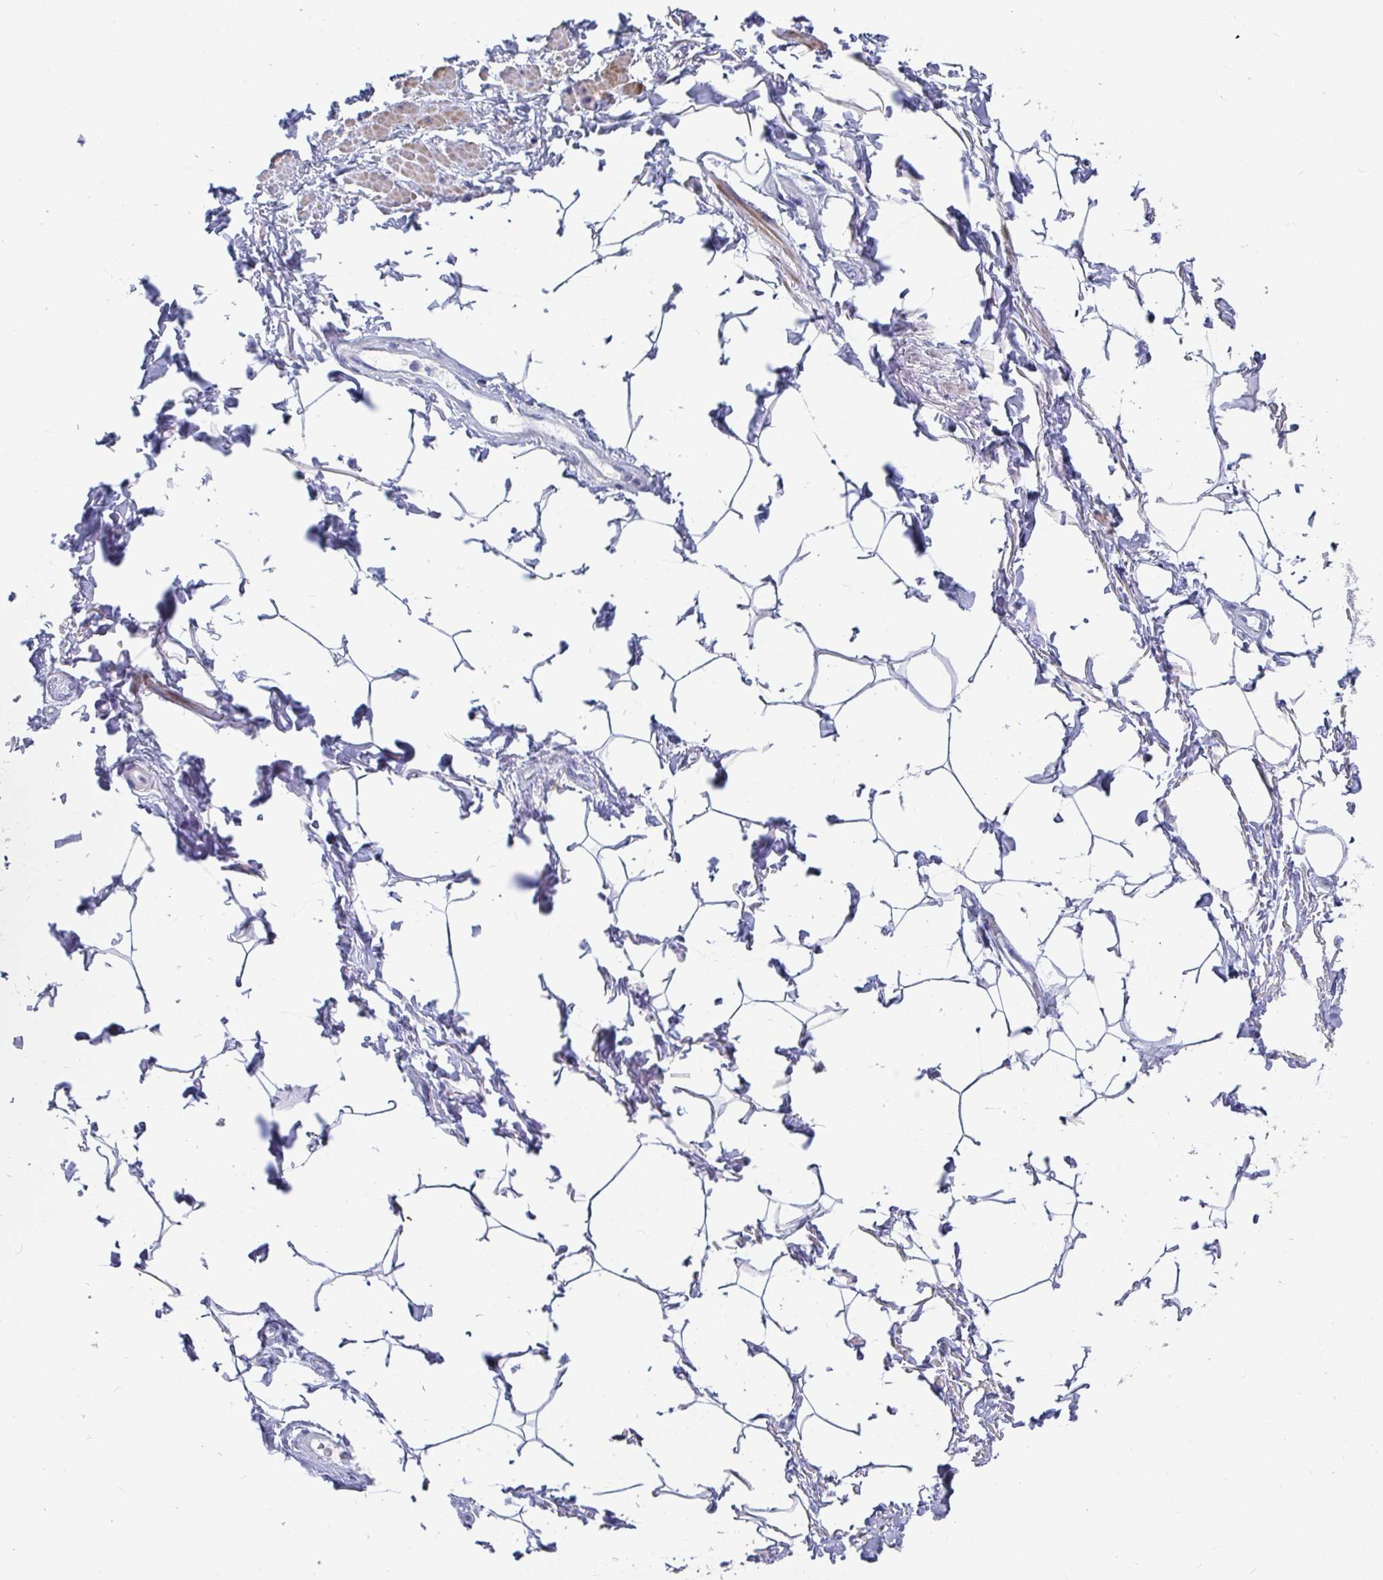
{"staining": {"intensity": "negative", "quantity": "none", "location": "none"}, "tissue": "adipose tissue", "cell_type": "Adipocytes", "image_type": "normal", "snomed": [{"axis": "morphology", "description": "Normal tissue, NOS"}, {"axis": "topography", "description": "Peripheral nerve tissue"}], "caption": "Immunohistochemistry (IHC) of normal adipose tissue reveals no staining in adipocytes. (DAB immunohistochemistry, high magnification).", "gene": "ZFP82", "patient": {"sex": "male", "age": 51}}